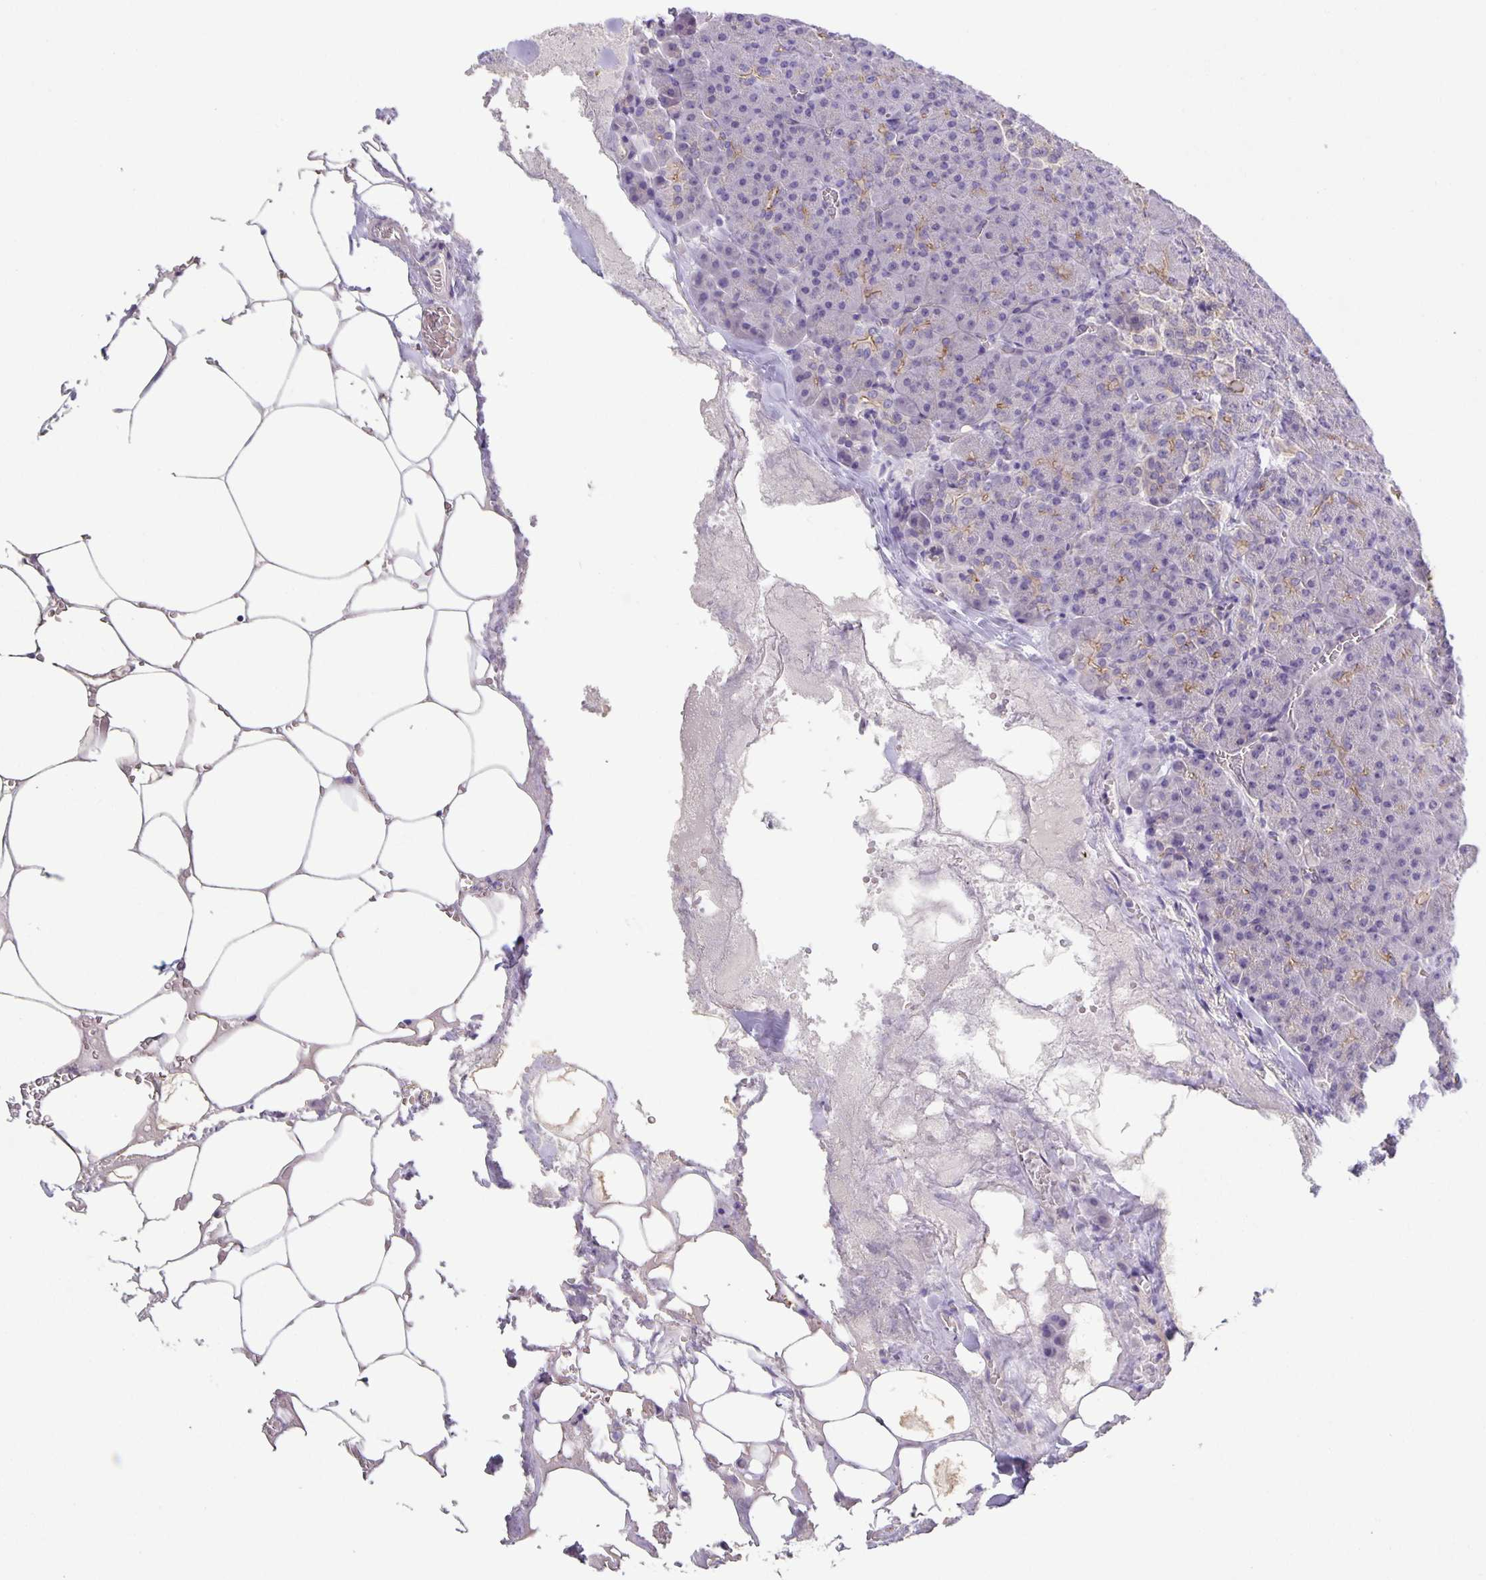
{"staining": {"intensity": "moderate", "quantity": "25%-75%", "location": "cytoplasmic/membranous"}, "tissue": "pancreas", "cell_type": "Exocrine glandular cells", "image_type": "normal", "snomed": [{"axis": "morphology", "description": "Normal tissue, NOS"}, {"axis": "topography", "description": "Pancreas"}], "caption": "A histopathology image of human pancreas stained for a protein demonstrates moderate cytoplasmic/membranous brown staining in exocrine glandular cells. (DAB IHC, brown staining for protein, blue staining for nuclei).", "gene": "PTPN3", "patient": {"sex": "female", "age": 74}}